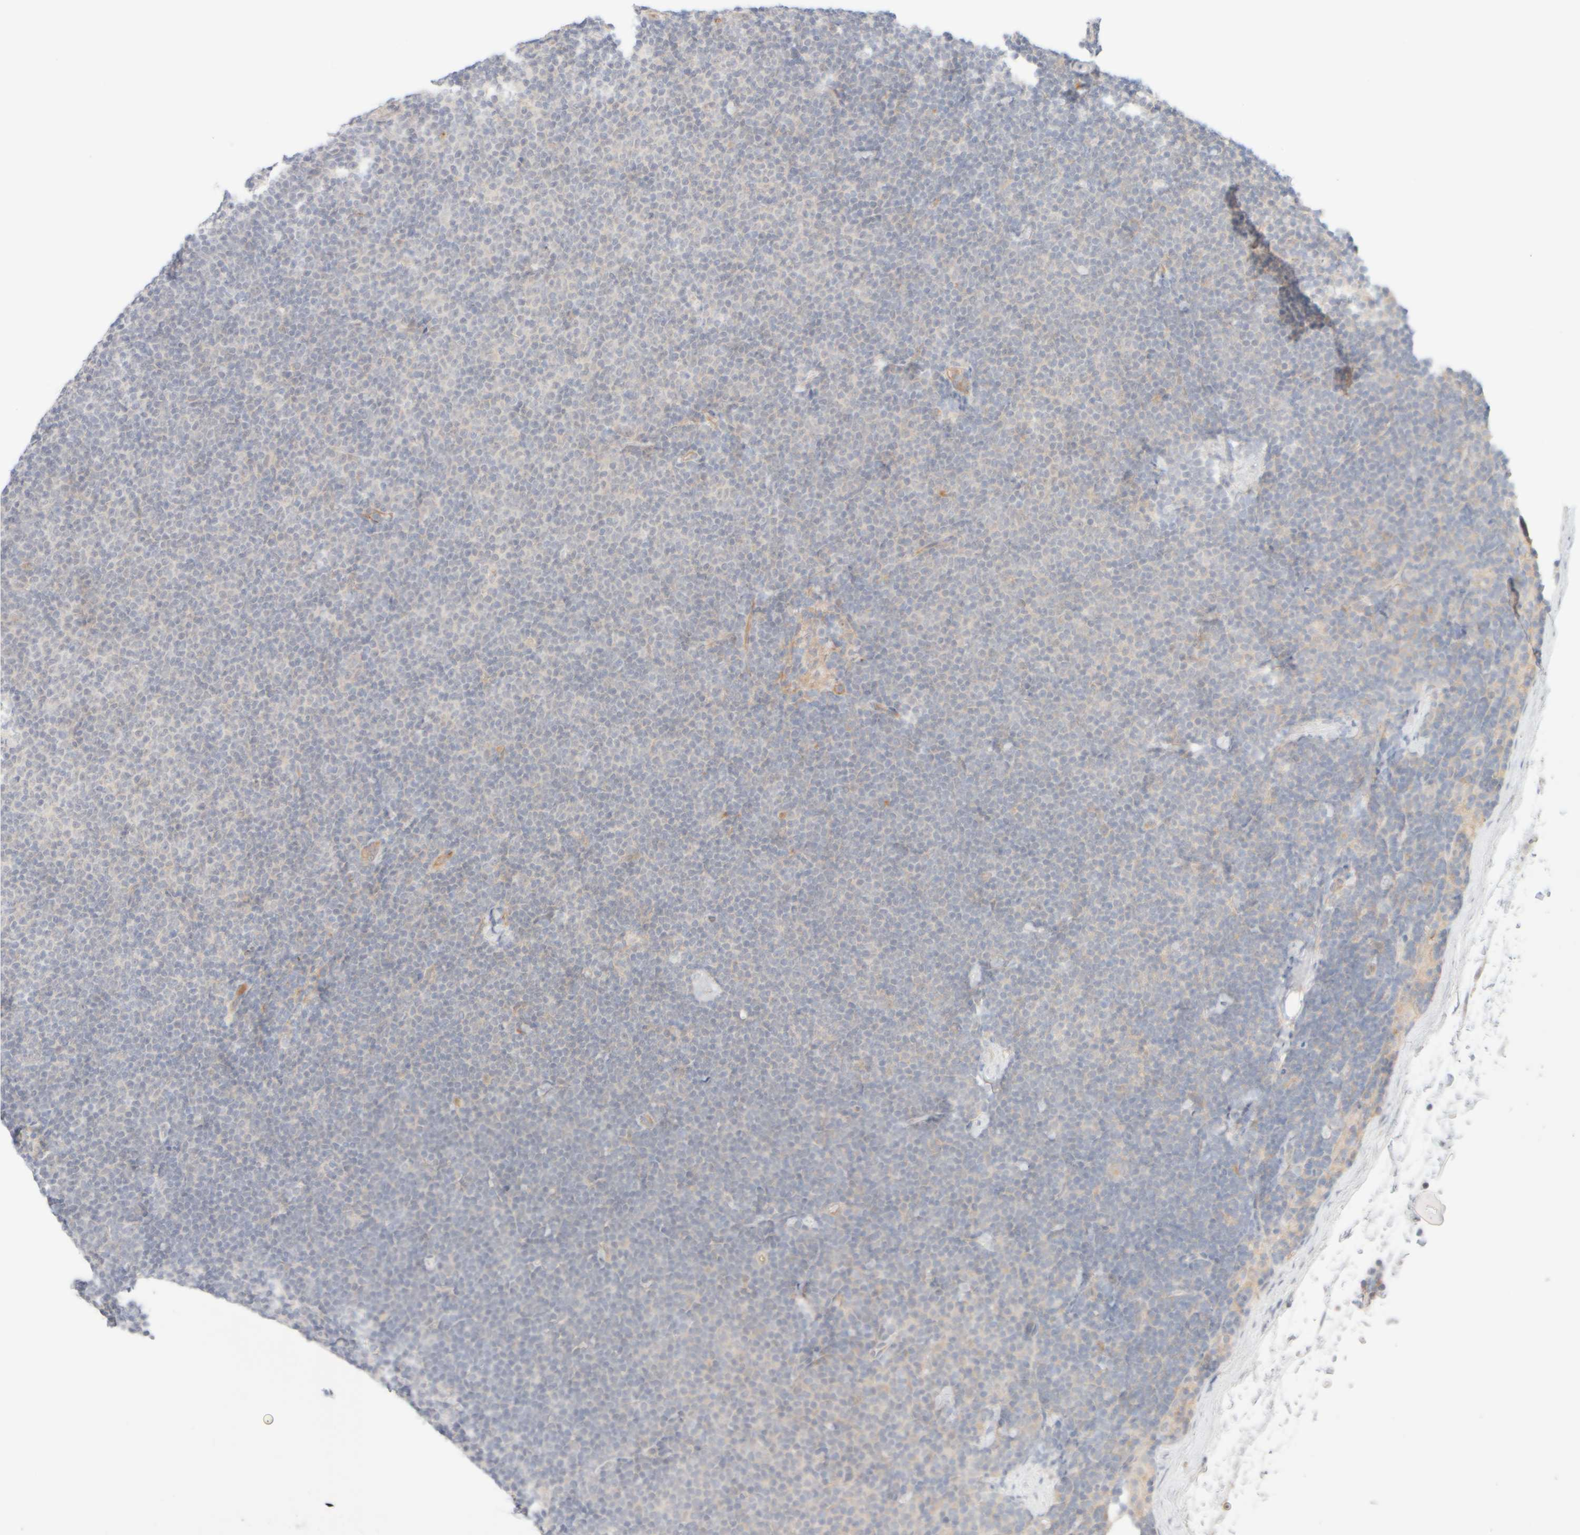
{"staining": {"intensity": "negative", "quantity": "none", "location": "none"}, "tissue": "lymphoma", "cell_type": "Tumor cells", "image_type": "cancer", "snomed": [{"axis": "morphology", "description": "Malignant lymphoma, non-Hodgkin's type, Low grade"}, {"axis": "topography", "description": "Lymph node"}], "caption": "DAB immunohistochemical staining of lymphoma shows no significant staining in tumor cells.", "gene": "UNC13B", "patient": {"sex": "female", "age": 53}}